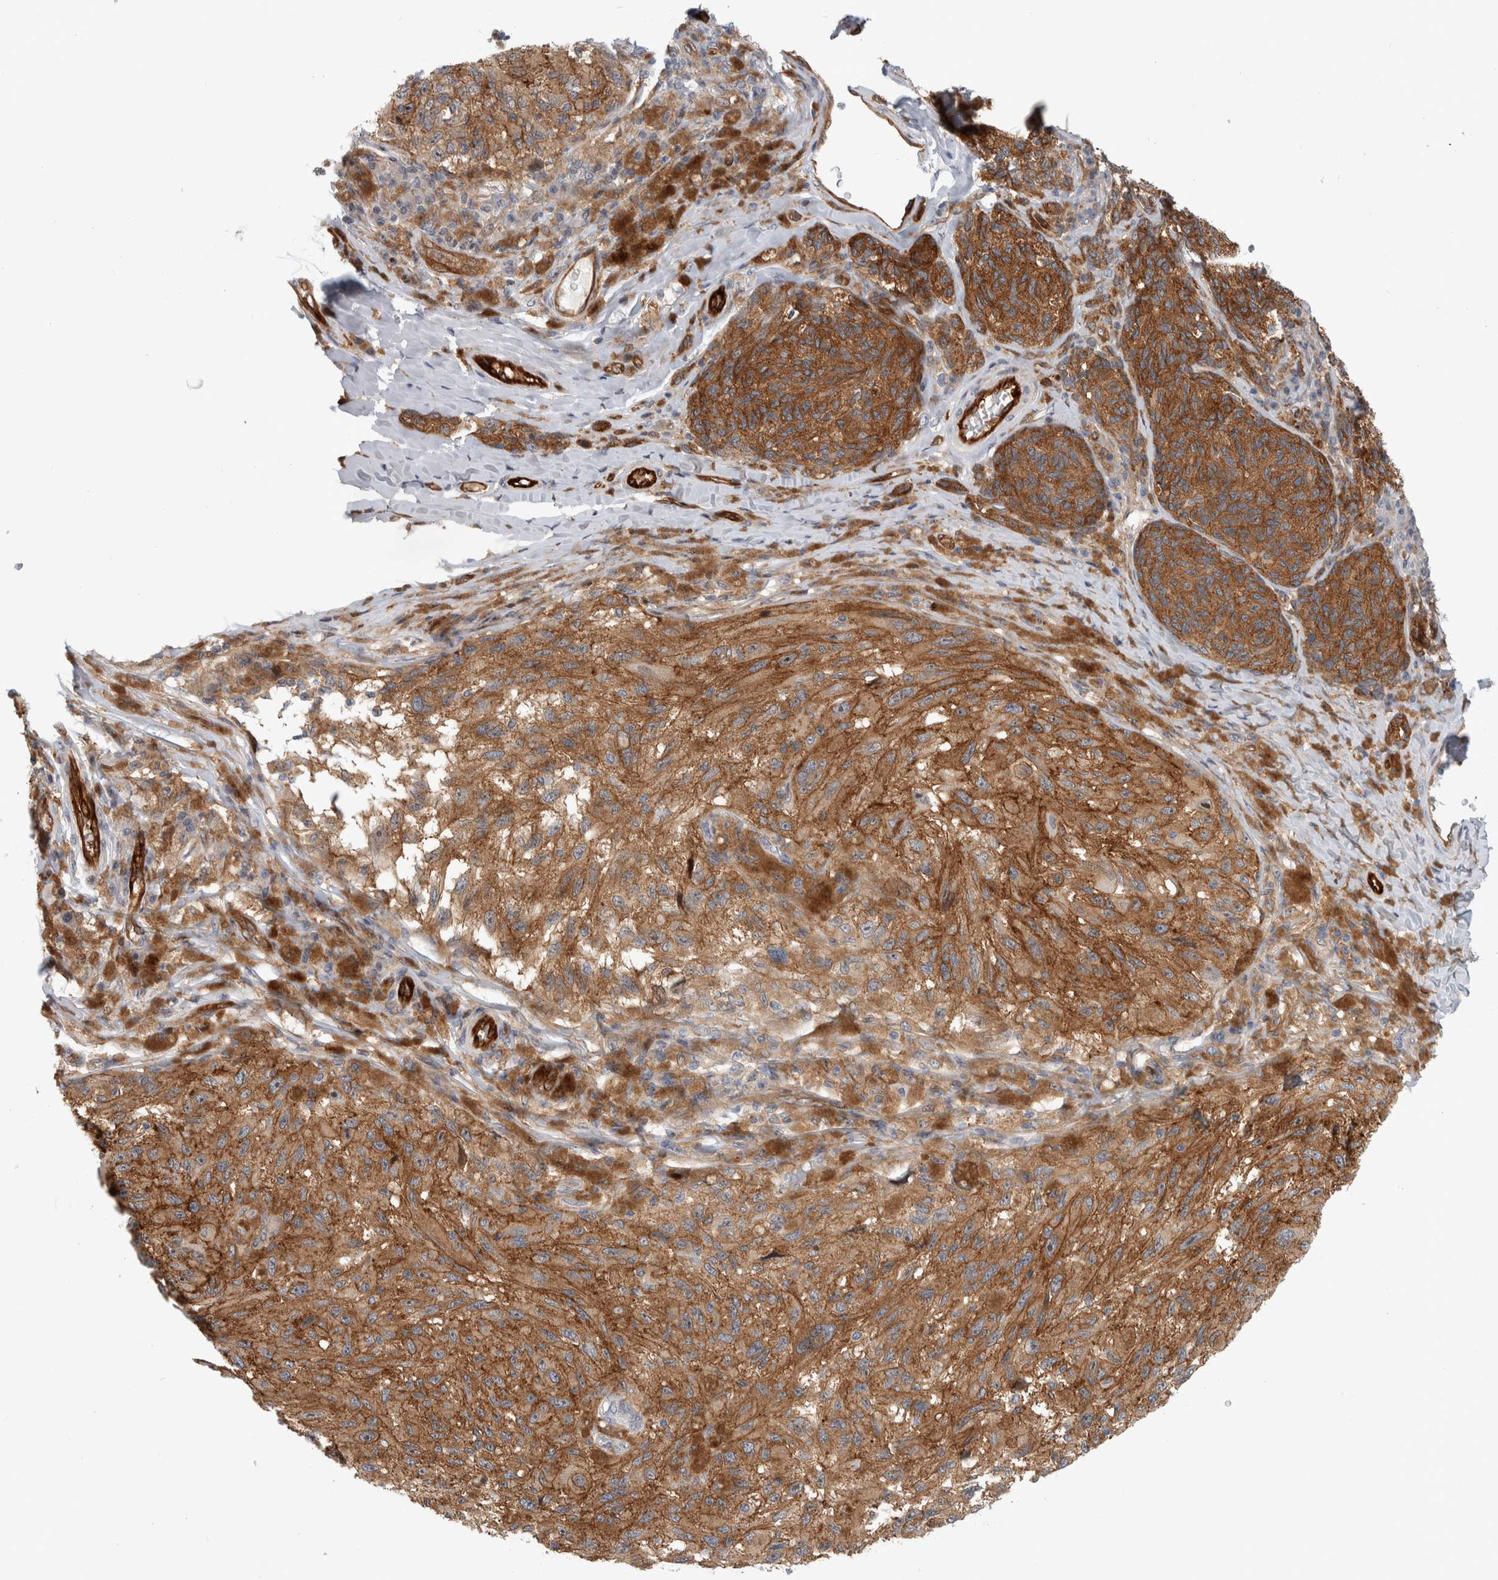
{"staining": {"intensity": "strong", "quantity": ">75%", "location": "cytoplasmic/membranous"}, "tissue": "melanoma", "cell_type": "Tumor cells", "image_type": "cancer", "snomed": [{"axis": "morphology", "description": "Malignant melanoma, NOS"}, {"axis": "topography", "description": "Skin"}], "caption": "This micrograph reveals IHC staining of human melanoma, with high strong cytoplasmic/membranous expression in approximately >75% of tumor cells.", "gene": "MSL1", "patient": {"sex": "female", "age": 73}}